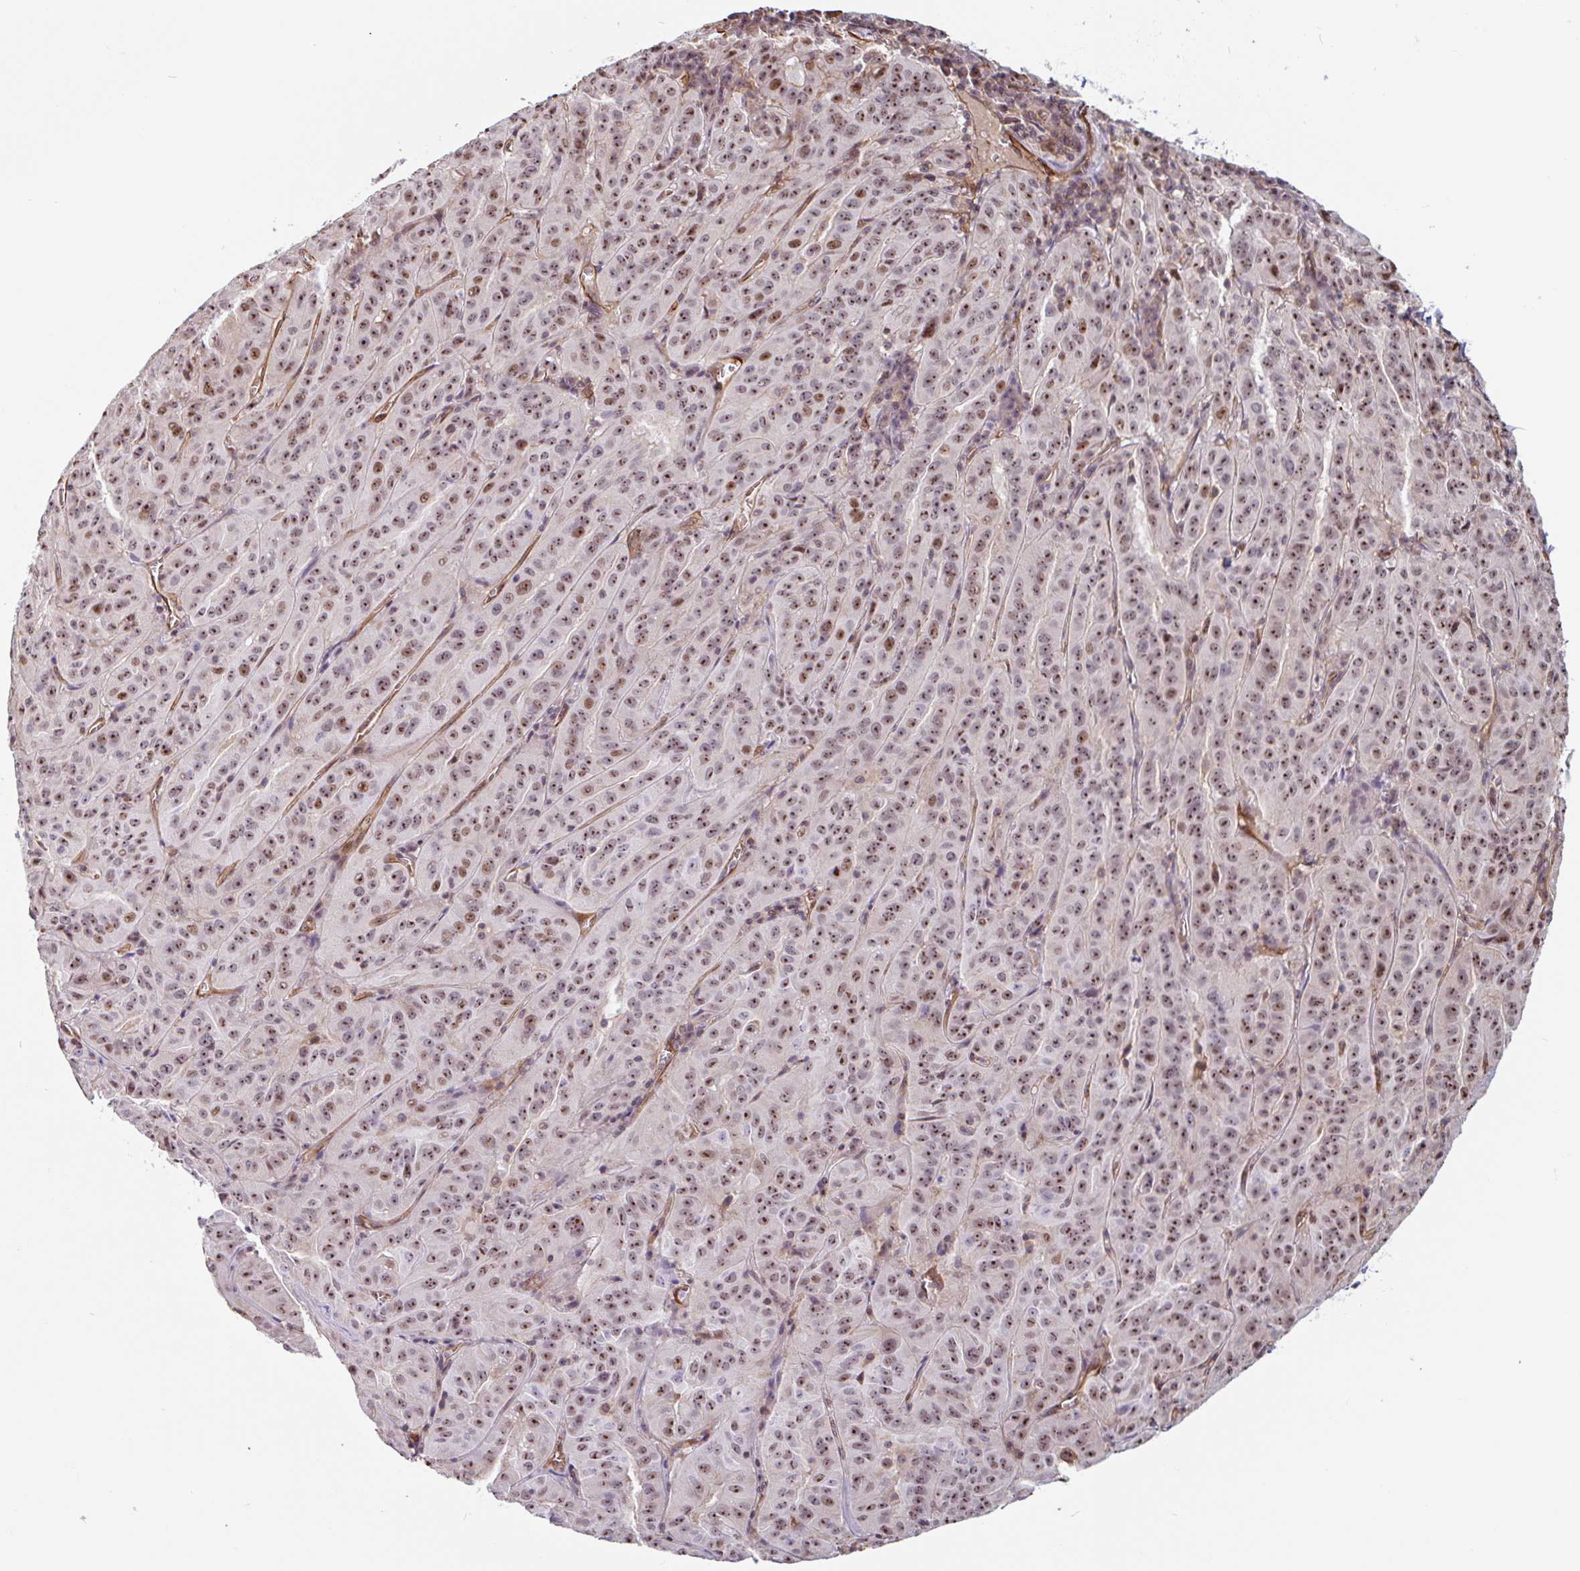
{"staining": {"intensity": "moderate", "quantity": ">75%", "location": "nuclear"}, "tissue": "pancreatic cancer", "cell_type": "Tumor cells", "image_type": "cancer", "snomed": [{"axis": "morphology", "description": "Adenocarcinoma, NOS"}, {"axis": "topography", "description": "Pancreas"}], "caption": "Protein staining by immunohistochemistry (IHC) demonstrates moderate nuclear positivity in about >75% of tumor cells in pancreatic adenocarcinoma.", "gene": "ZNF689", "patient": {"sex": "male", "age": 63}}